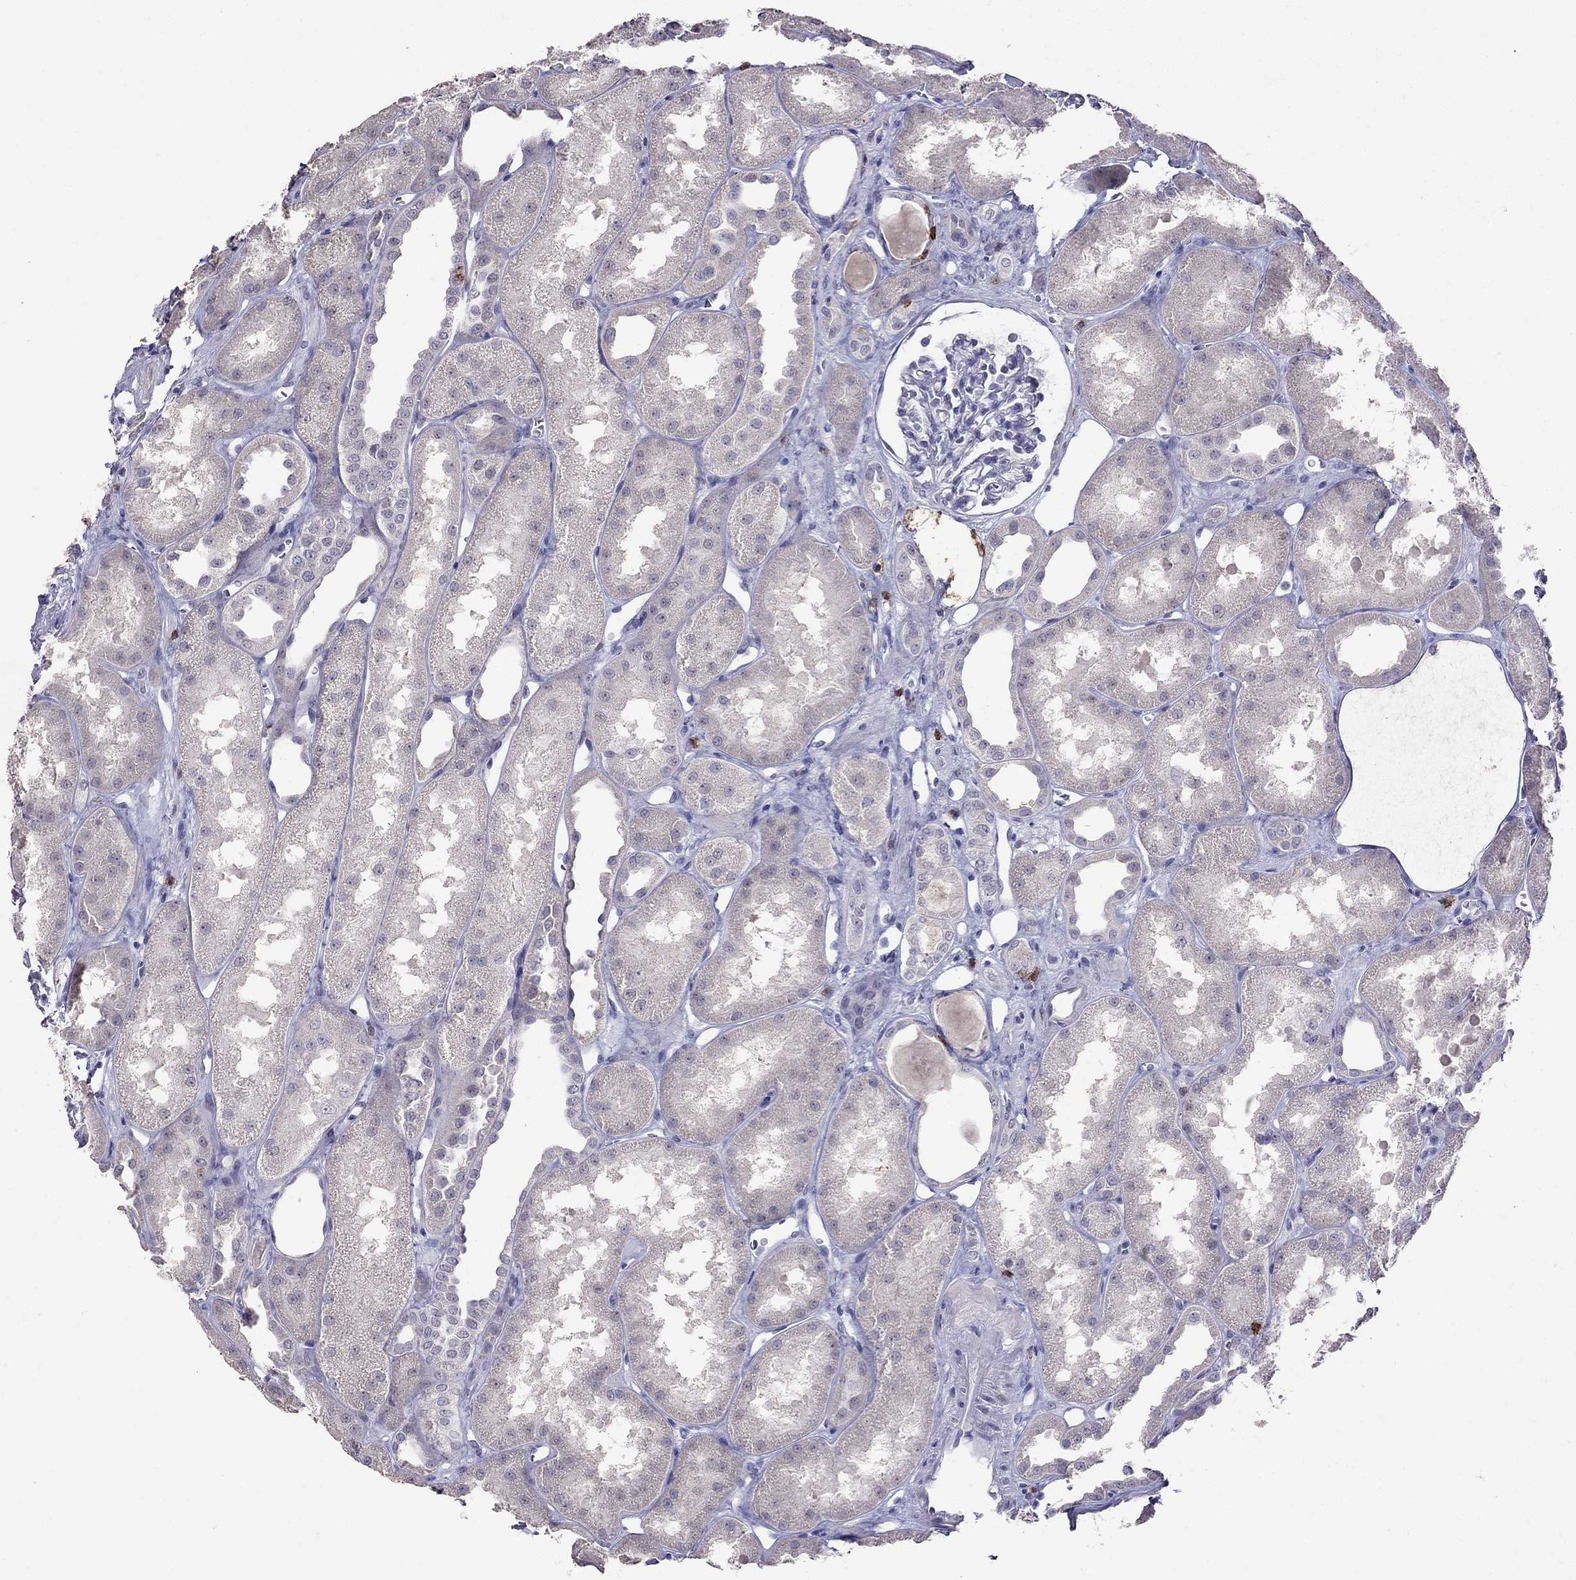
{"staining": {"intensity": "negative", "quantity": "none", "location": "none"}, "tissue": "kidney", "cell_type": "Cells in glomeruli", "image_type": "normal", "snomed": [{"axis": "morphology", "description": "Normal tissue, NOS"}, {"axis": "topography", "description": "Kidney"}], "caption": "Cells in glomeruli show no significant protein positivity in unremarkable kidney. (Brightfield microscopy of DAB (3,3'-diaminobenzidine) IHC at high magnification).", "gene": "CD8B", "patient": {"sex": "male", "age": 61}}